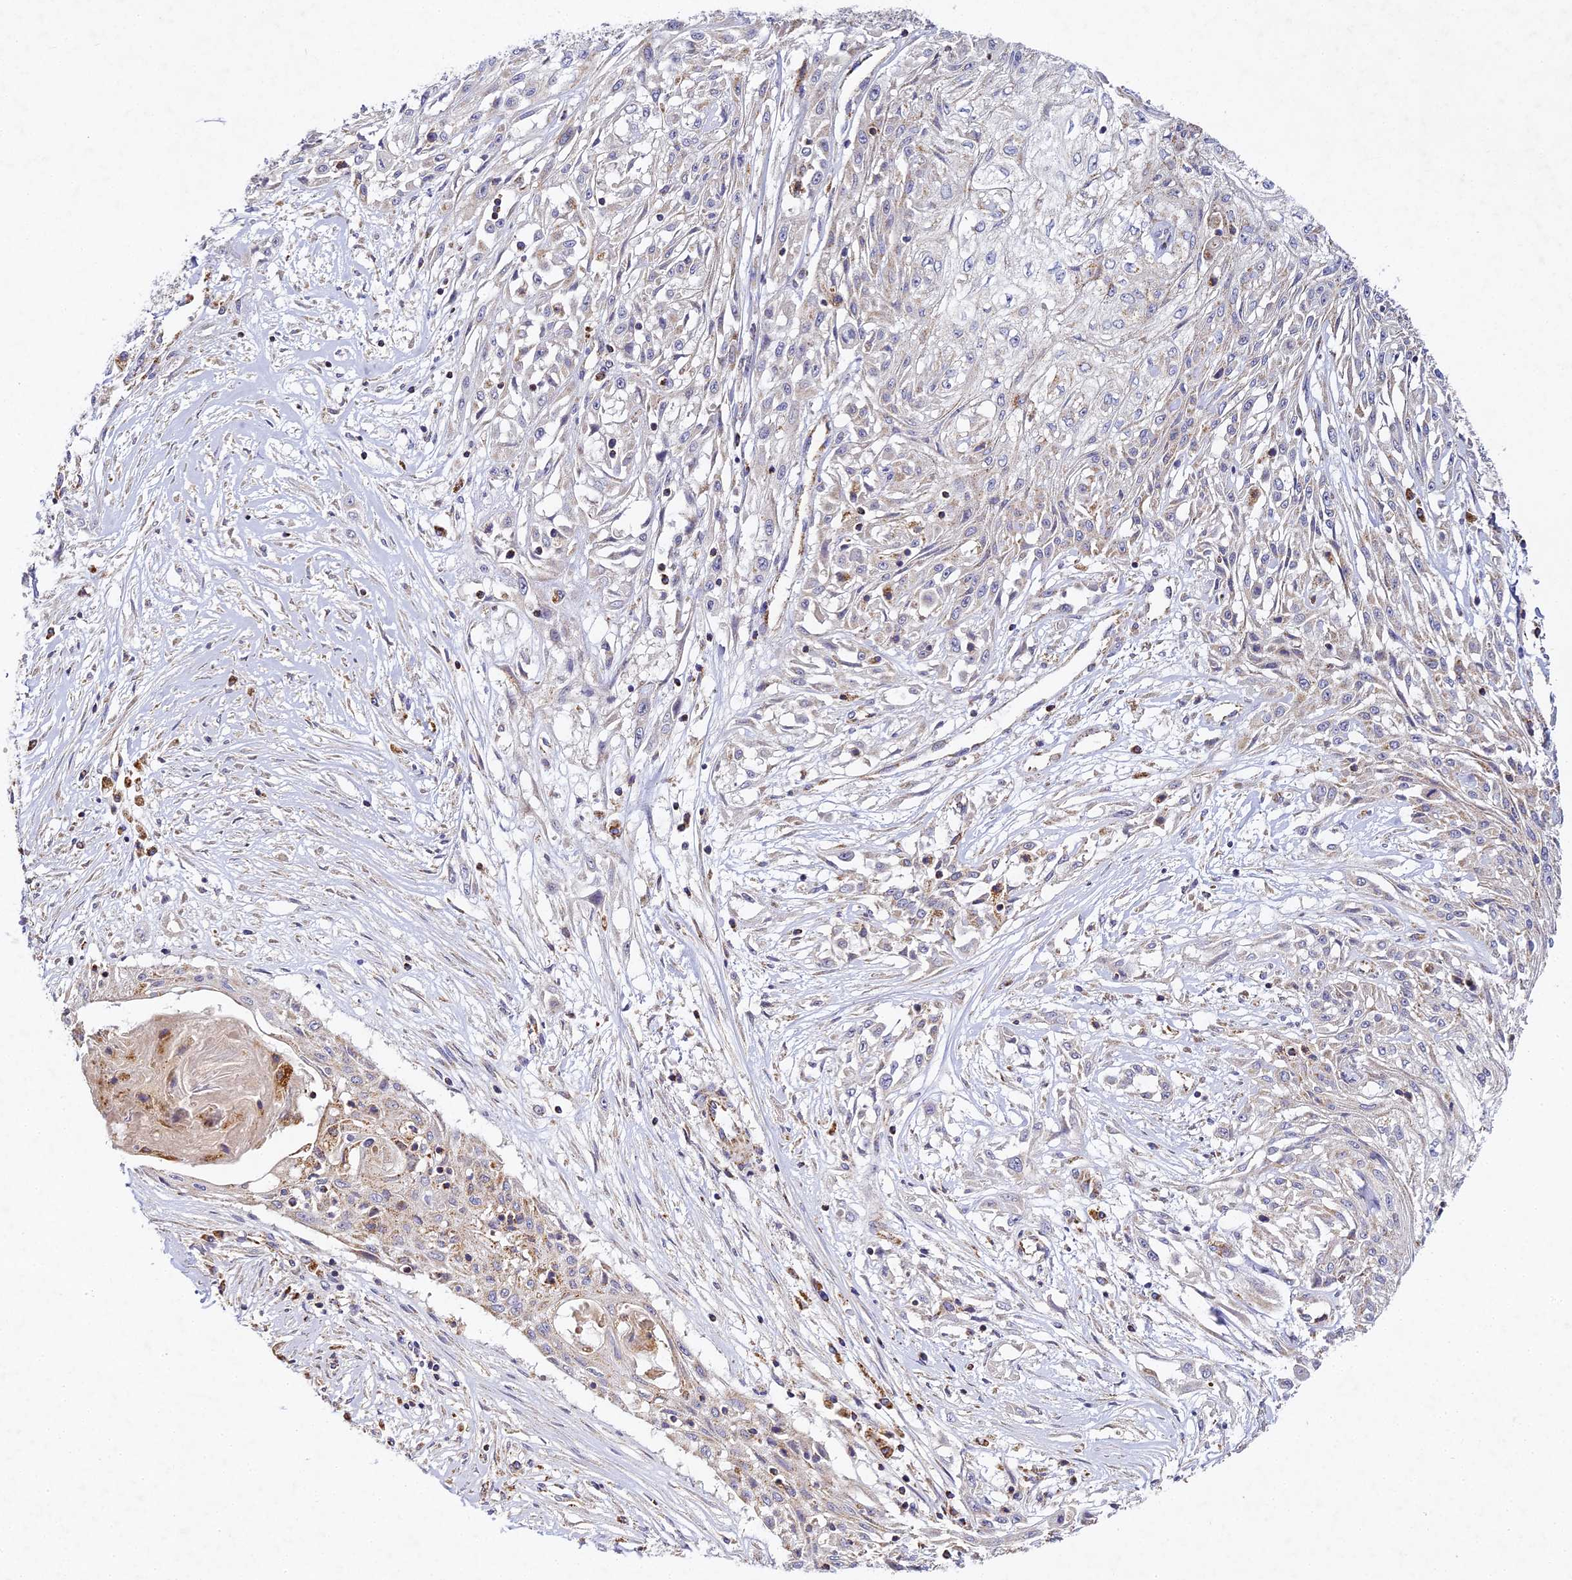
{"staining": {"intensity": "weak", "quantity": "<25%", "location": "cytoplasmic/membranous"}, "tissue": "skin cancer", "cell_type": "Tumor cells", "image_type": "cancer", "snomed": [{"axis": "morphology", "description": "Squamous cell carcinoma, NOS"}, {"axis": "morphology", "description": "Squamous cell carcinoma, metastatic, NOS"}, {"axis": "topography", "description": "Skin"}, {"axis": "topography", "description": "Lymph node"}], "caption": "A photomicrograph of human skin cancer is negative for staining in tumor cells.", "gene": "DONSON", "patient": {"sex": "male", "age": 75}}